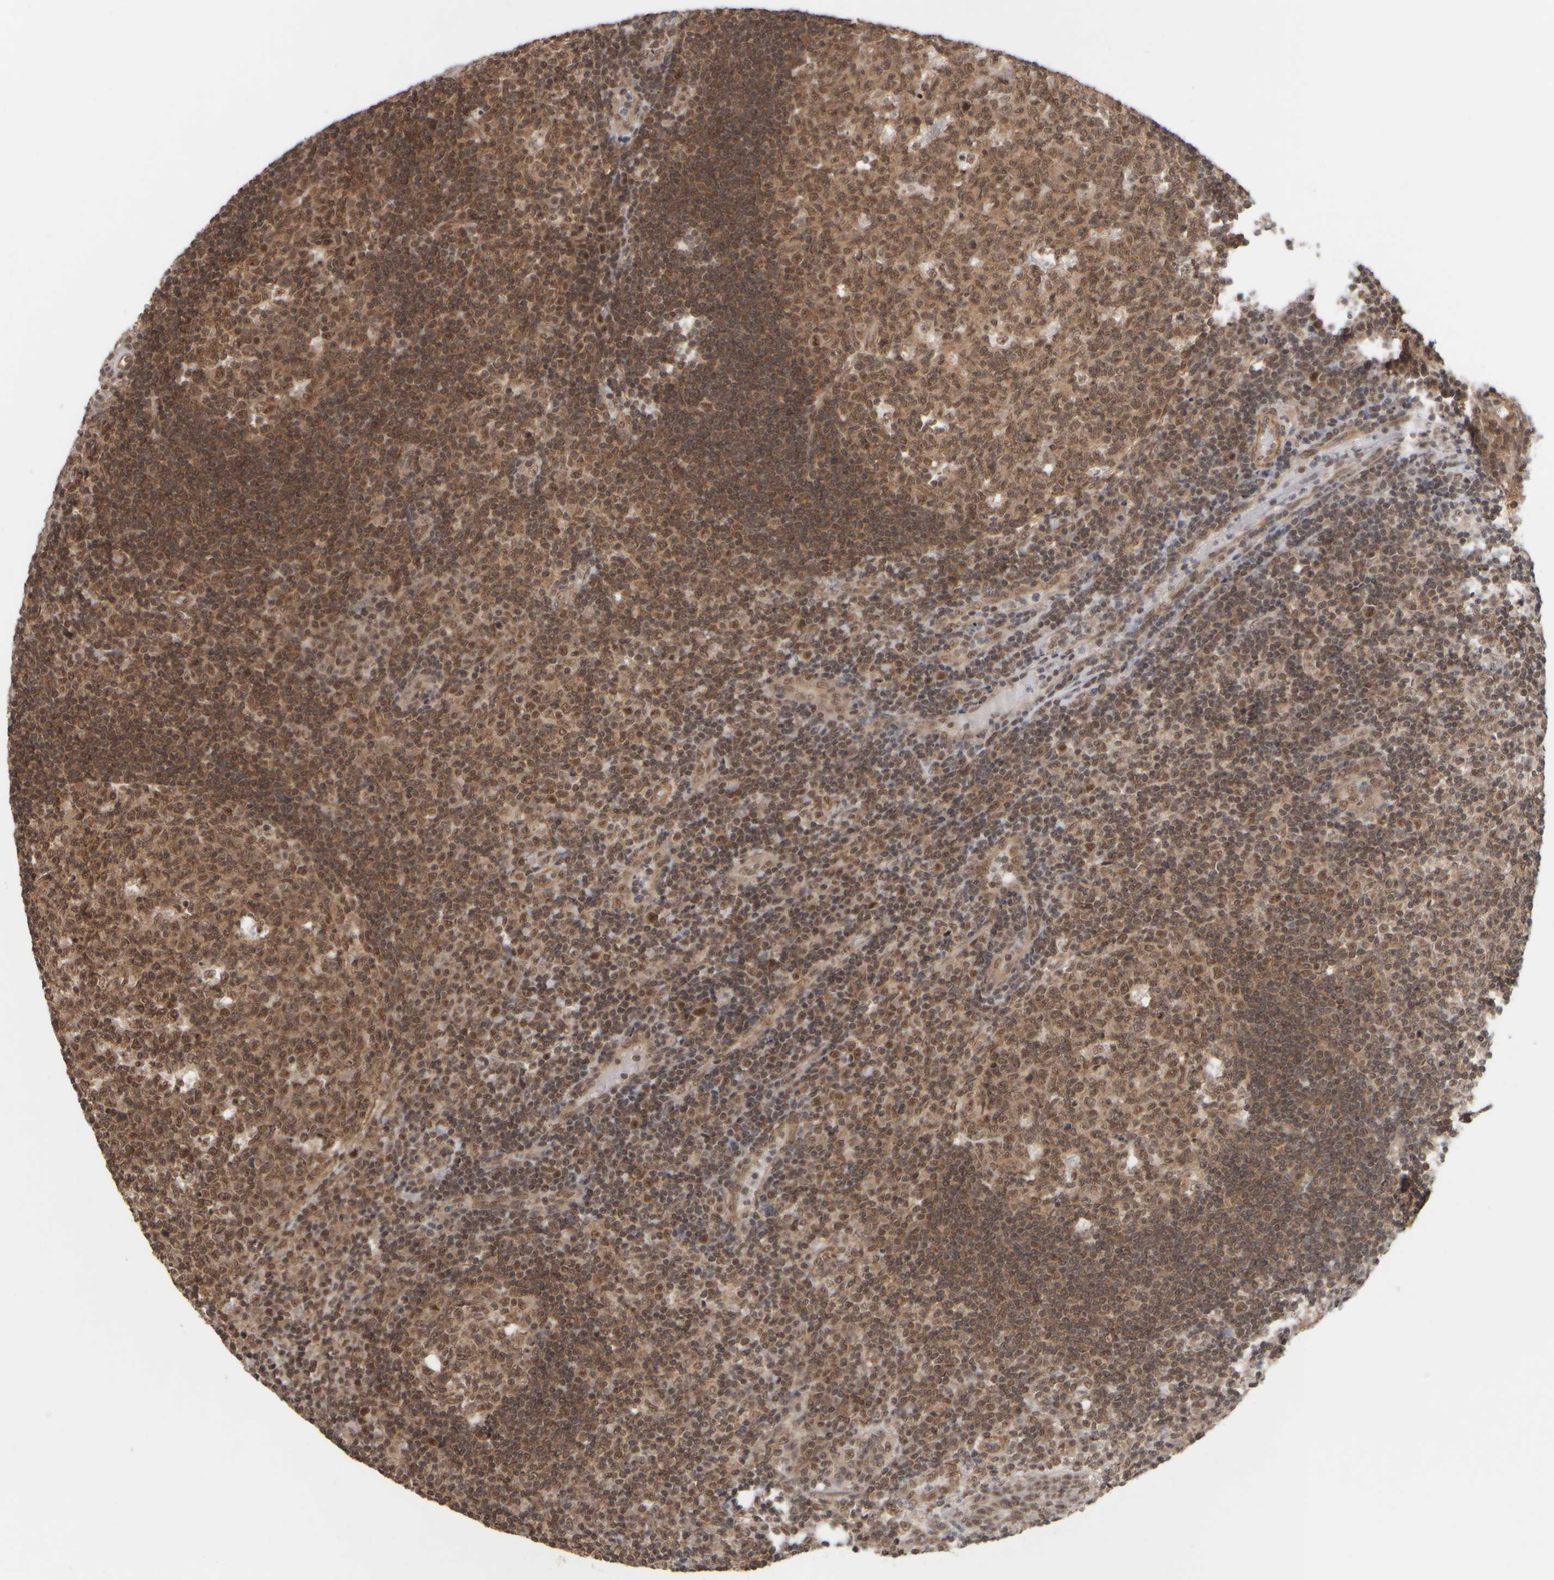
{"staining": {"intensity": "moderate", "quantity": ">75%", "location": "nuclear"}, "tissue": "tonsil", "cell_type": "Germinal center cells", "image_type": "normal", "snomed": [{"axis": "morphology", "description": "Normal tissue, NOS"}, {"axis": "topography", "description": "Tonsil"}], "caption": "IHC (DAB) staining of normal human tonsil demonstrates moderate nuclear protein positivity in approximately >75% of germinal center cells.", "gene": "SYNRG", "patient": {"sex": "female", "age": 40}}